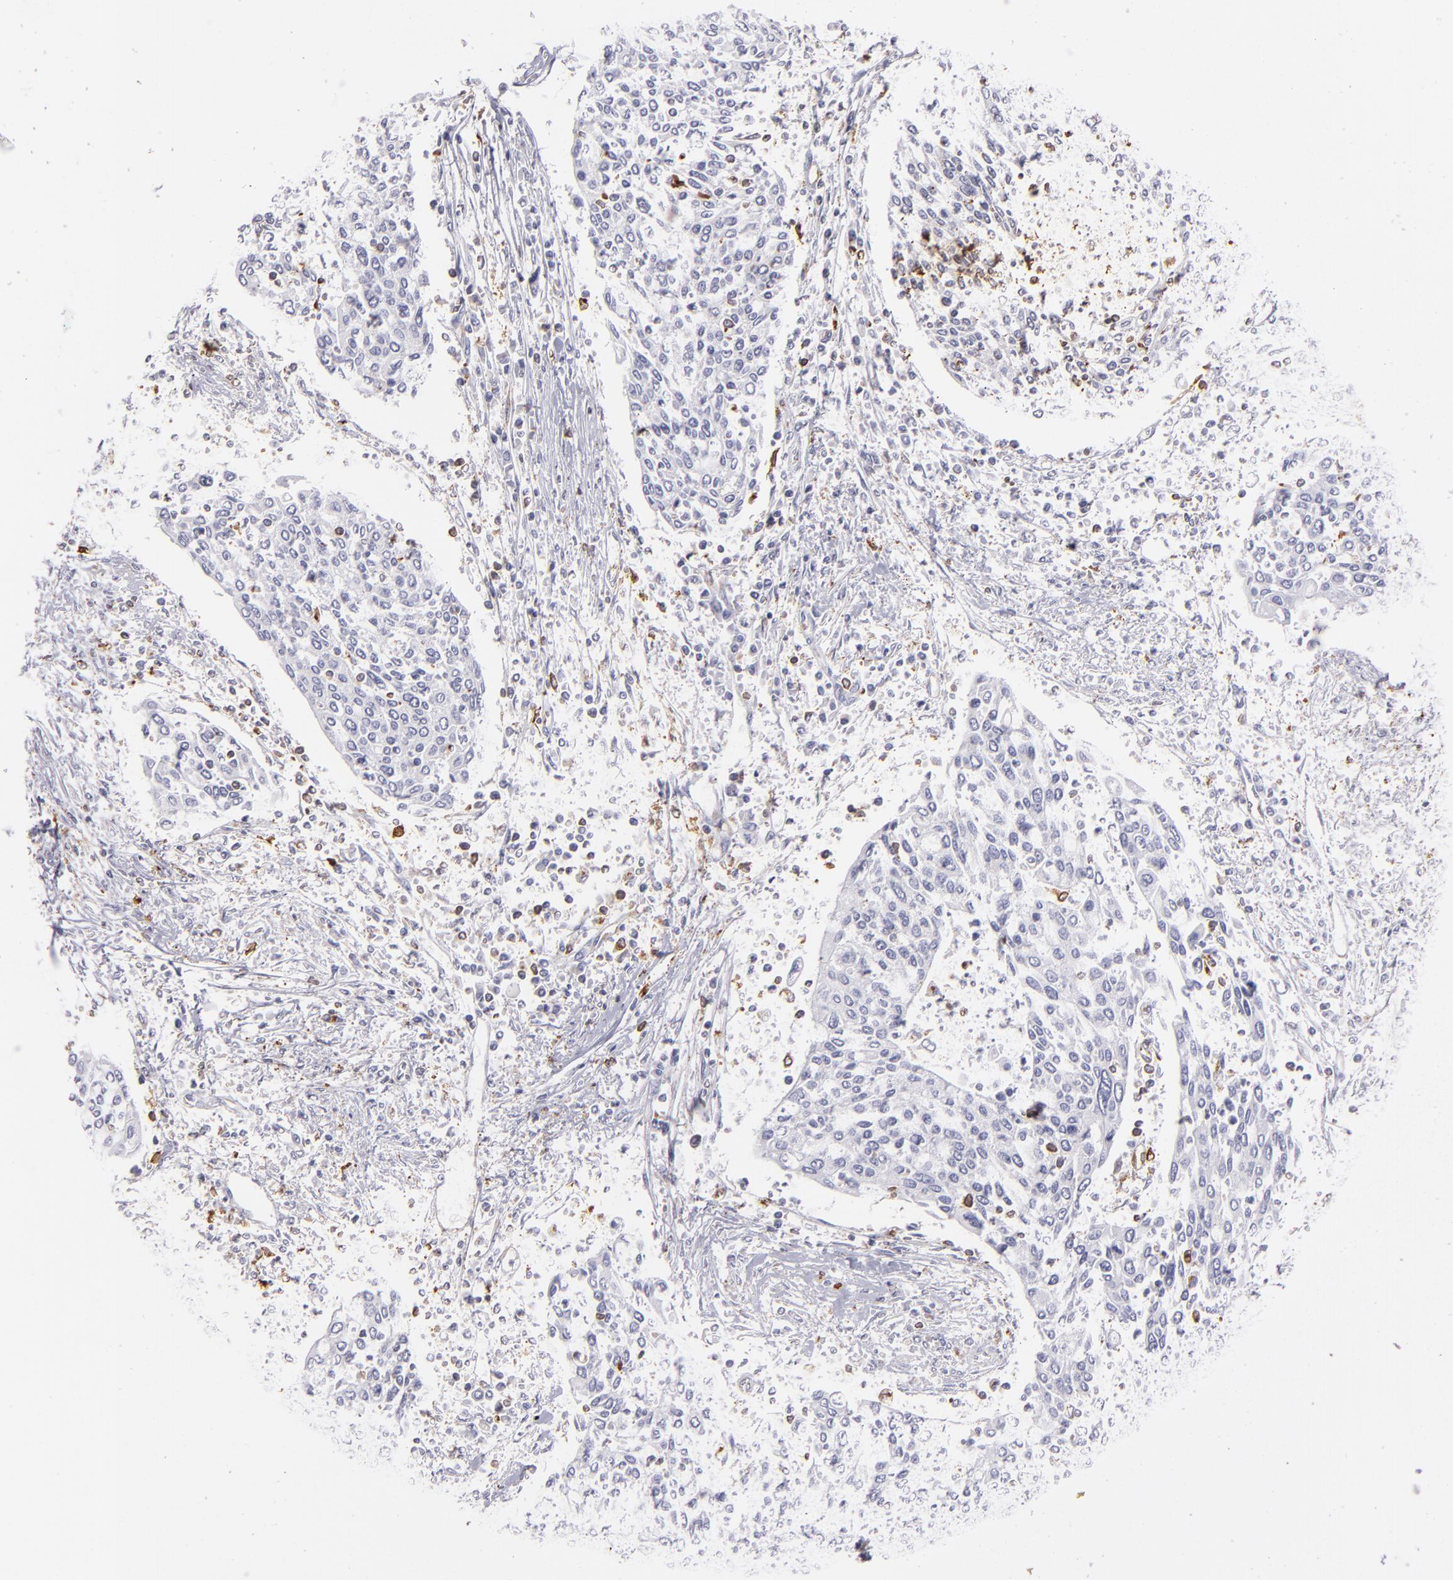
{"staining": {"intensity": "negative", "quantity": "none", "location": "none"}, "tissue": "cervical cancer", "cell_type": "Tumor cells", "image_type": "cancer", "snomed": [{"axis": "morphology", "description": "Squamous cell carcinoma, NOS"}, {"axis": "topography", "description": "Cervix"}], "caption": "Tumor cells show no significant protein expression in squamous cell carcinoma (cervical).", "gene": "CD74", "patient": {"sex": "female", "age": 40}}